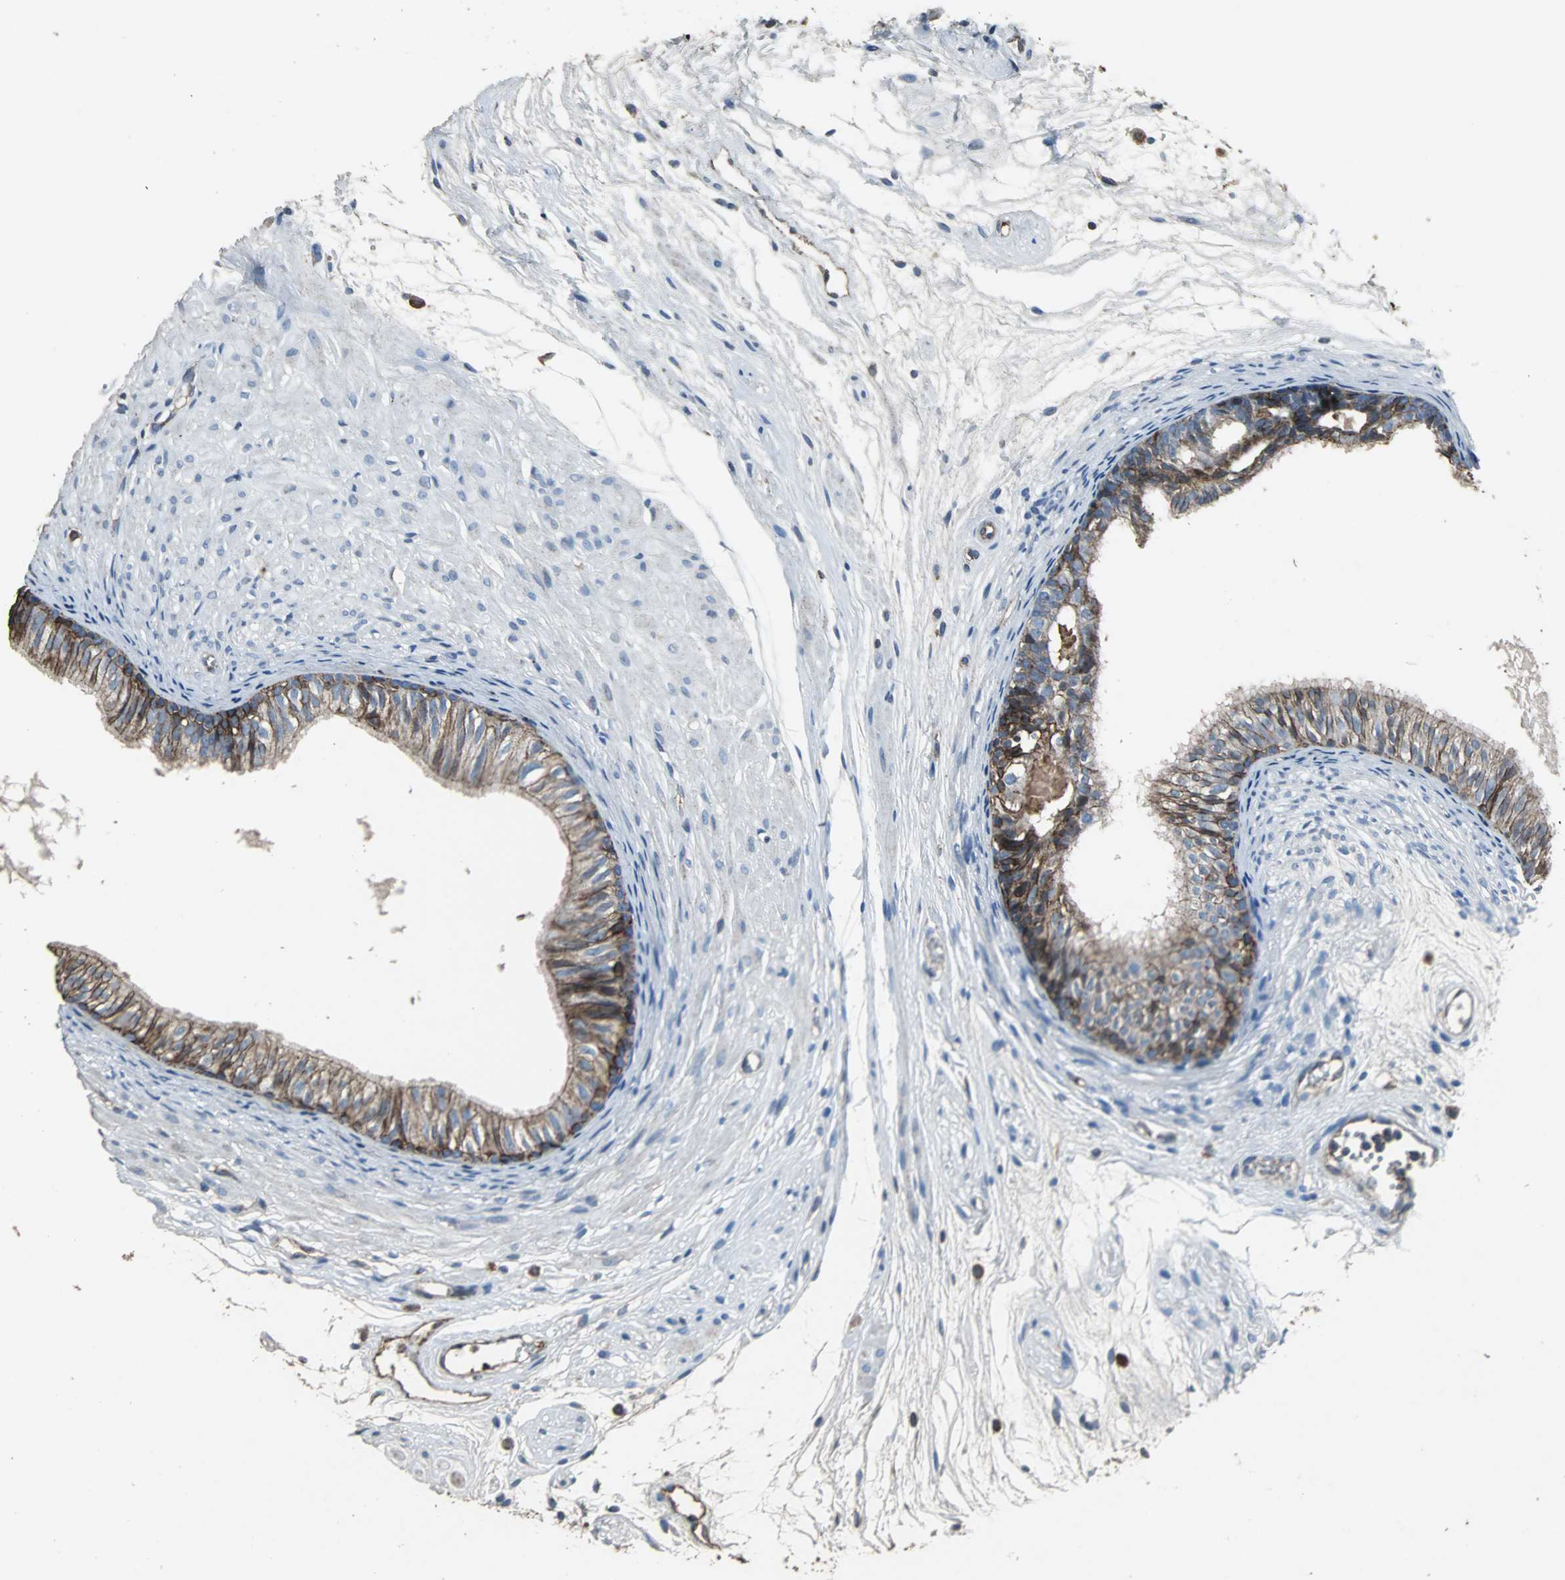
{"staining": {"intensity": "moderate", "quantity": ">75%", "location": "cytoplasmic/membranous"}, "tissue": "epididymis", "cell_type": "Glandular cells", "image_type": "normal", "snomed": [{"axis": "morphology", "description": "Normal tissue, NOS"}, {"axis": "morphology", "description": "Atrophy, NOS"}, {"axis": "topography", "description": "Testis"}, {"axis": "topography", "description": "Epididymis"}], "caption": "Immunohistochemistry (IHC) (DAB (3,3'-diaminobenzidine)) staining of normal human epididymis displays moderate cytoplasmic/membranous protein staining in about >75% of glandular cells. Ihc stains the protein in brown and the nuclei are stained blue.", "gene": "F11R", "patient": {"sex": "male", "age": 18}}